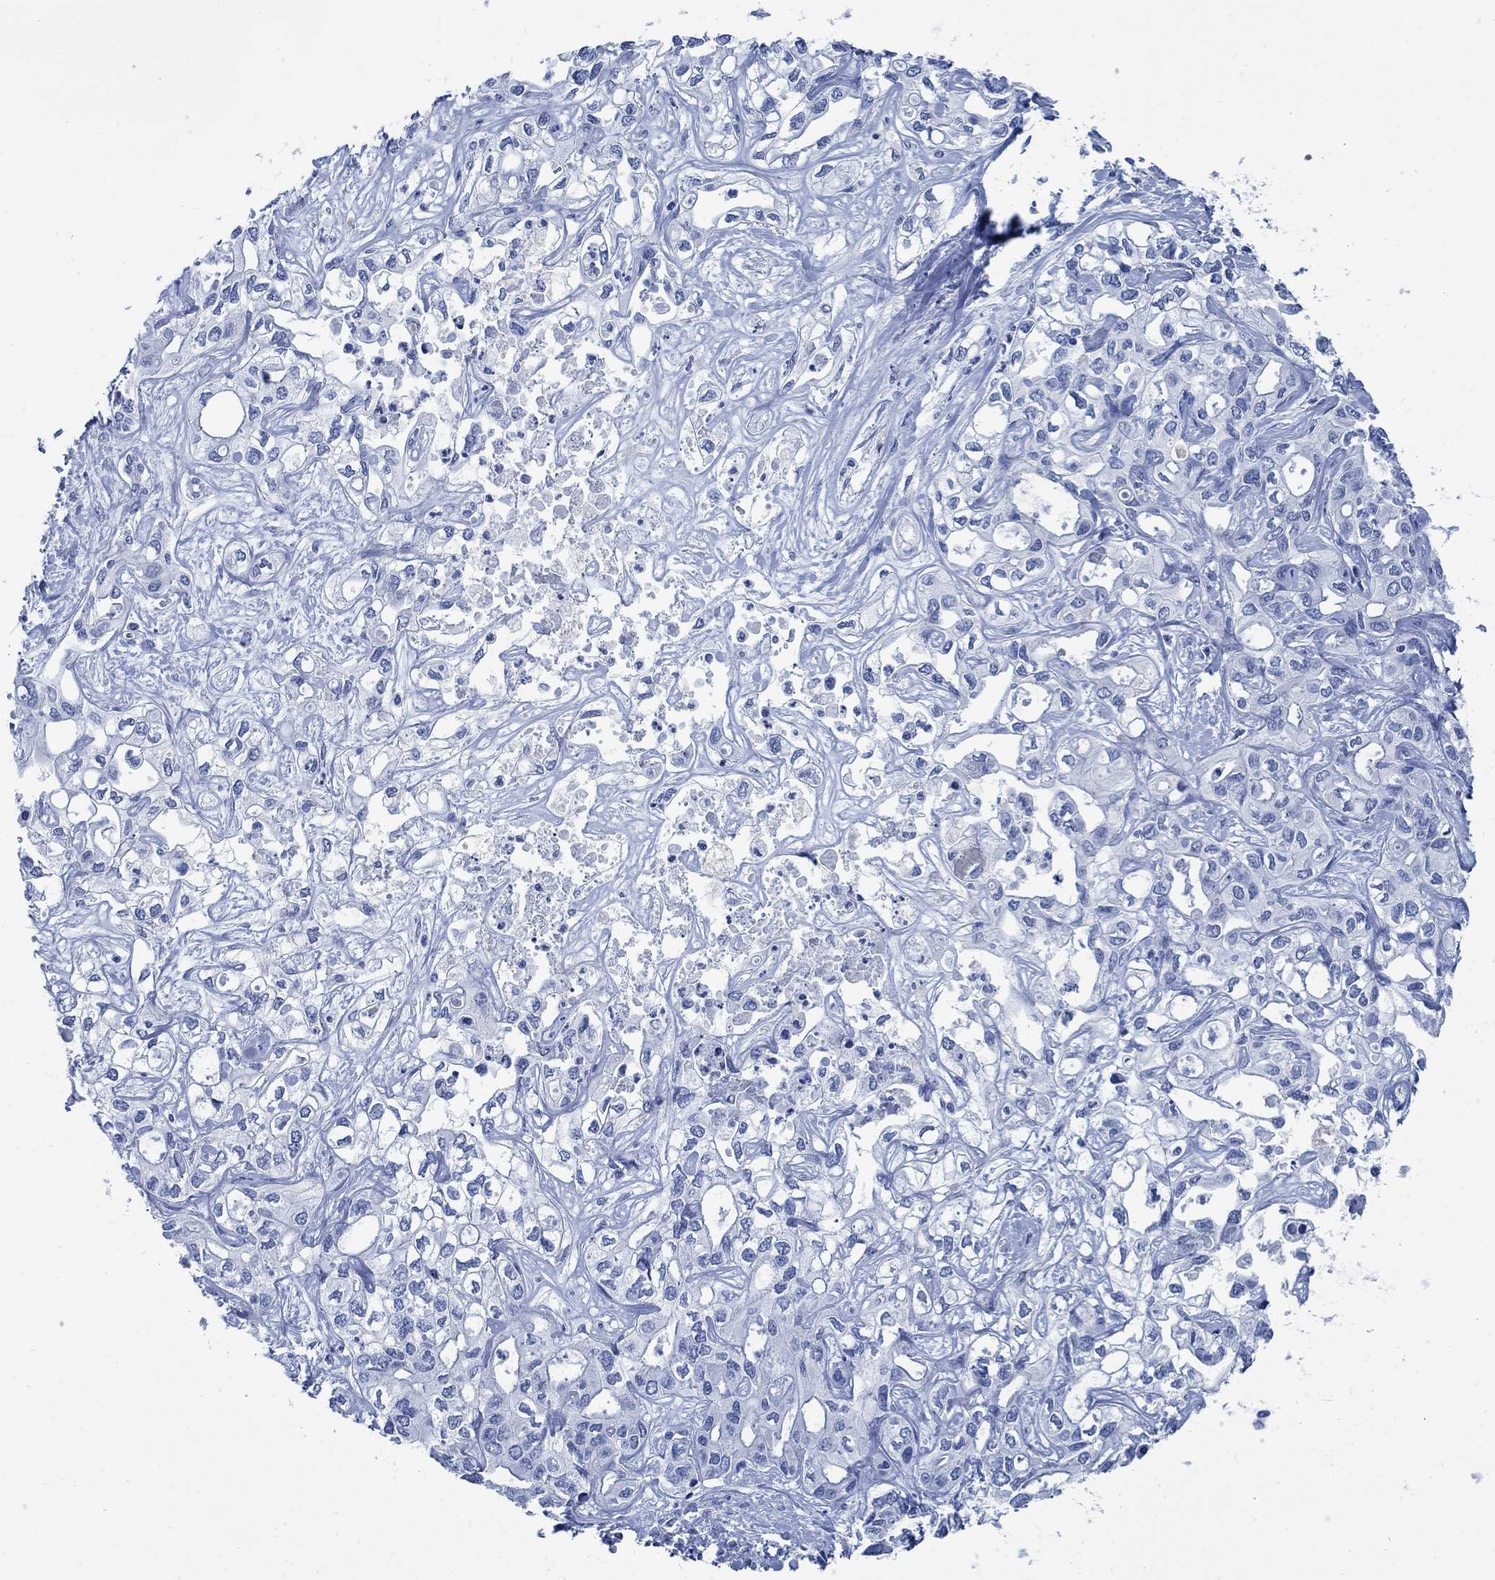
{"staining": {"intensity": "negative", "quantity": "none", "location": "none"}, "tissue": "liver cancer", "cell_type": "Tumor cells", "image_type": "cancer", "snomed": [{"axis": "morphology", "description": "Cholangiocarcinoma"}, {"axis": "topography", "description": "Liver"}], "caption": "High power microscopy image of an immunohistochemistry (IHC) photomicrograph of liver cancer (cholangiocarcinoma), revealing no significant positivity in tumor cells.", "gene": "CAMK2N1", "patient": {"sex": "female", "age": 64}}